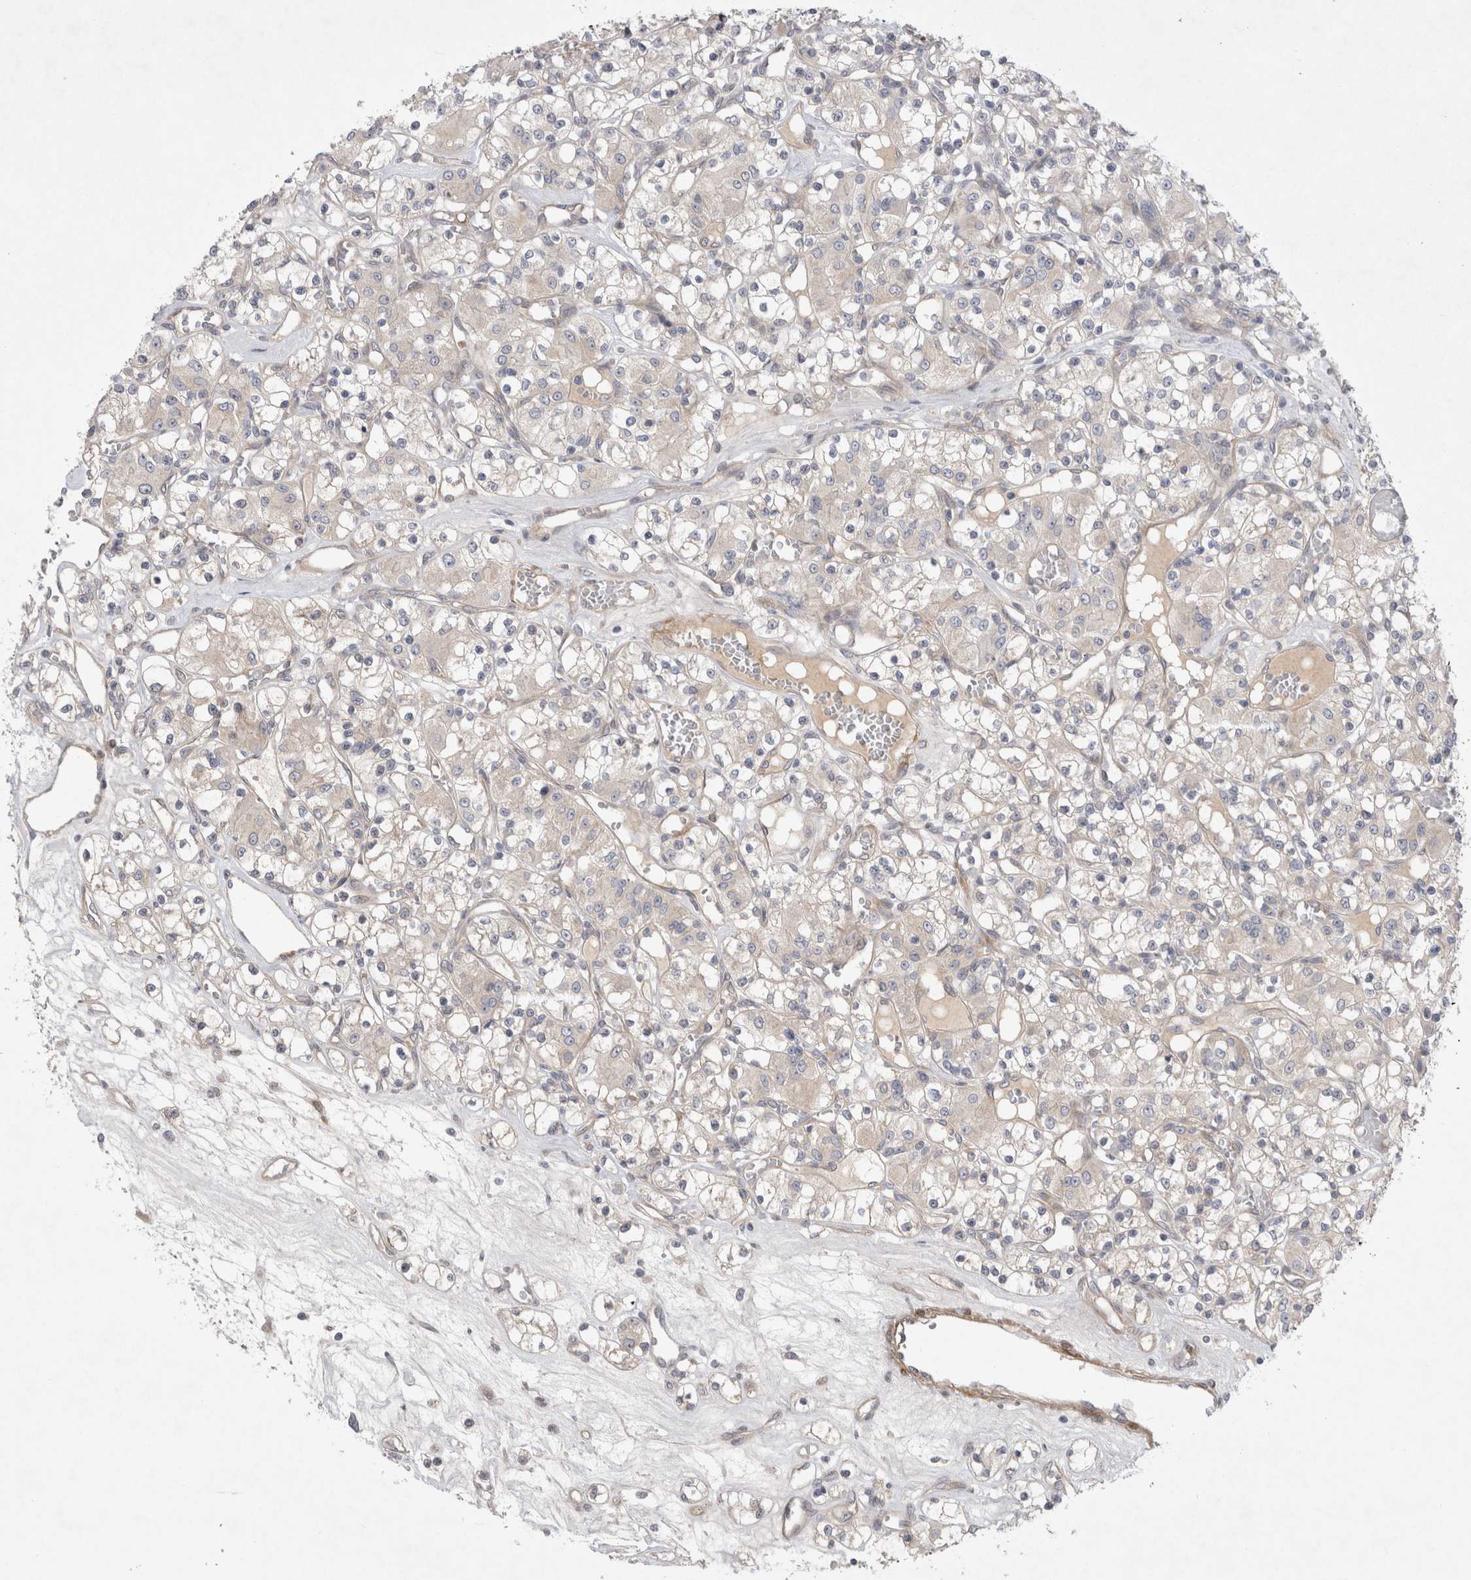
{"staining": {"intensity": "negative", "quantity": "none", "location": "none"}, "tissue": "renal cancer", "cell_type": "Tumor cells", "image_type": "cancer", "snomed": [{"axis": "morphology", "description": "Adenocarcinoma, NOS"}, {"axis": "topography", "description": "Kidney"}], "caption": "A high-resolution histopathology image shows immunohistochemistry staining of renal cancer (adenocarcinoma), which displays no significant staining in tumor cells. Nuclei are stained in blue.", "gene": "BZW2", "patient": {"sex": "female", "age": 59}}